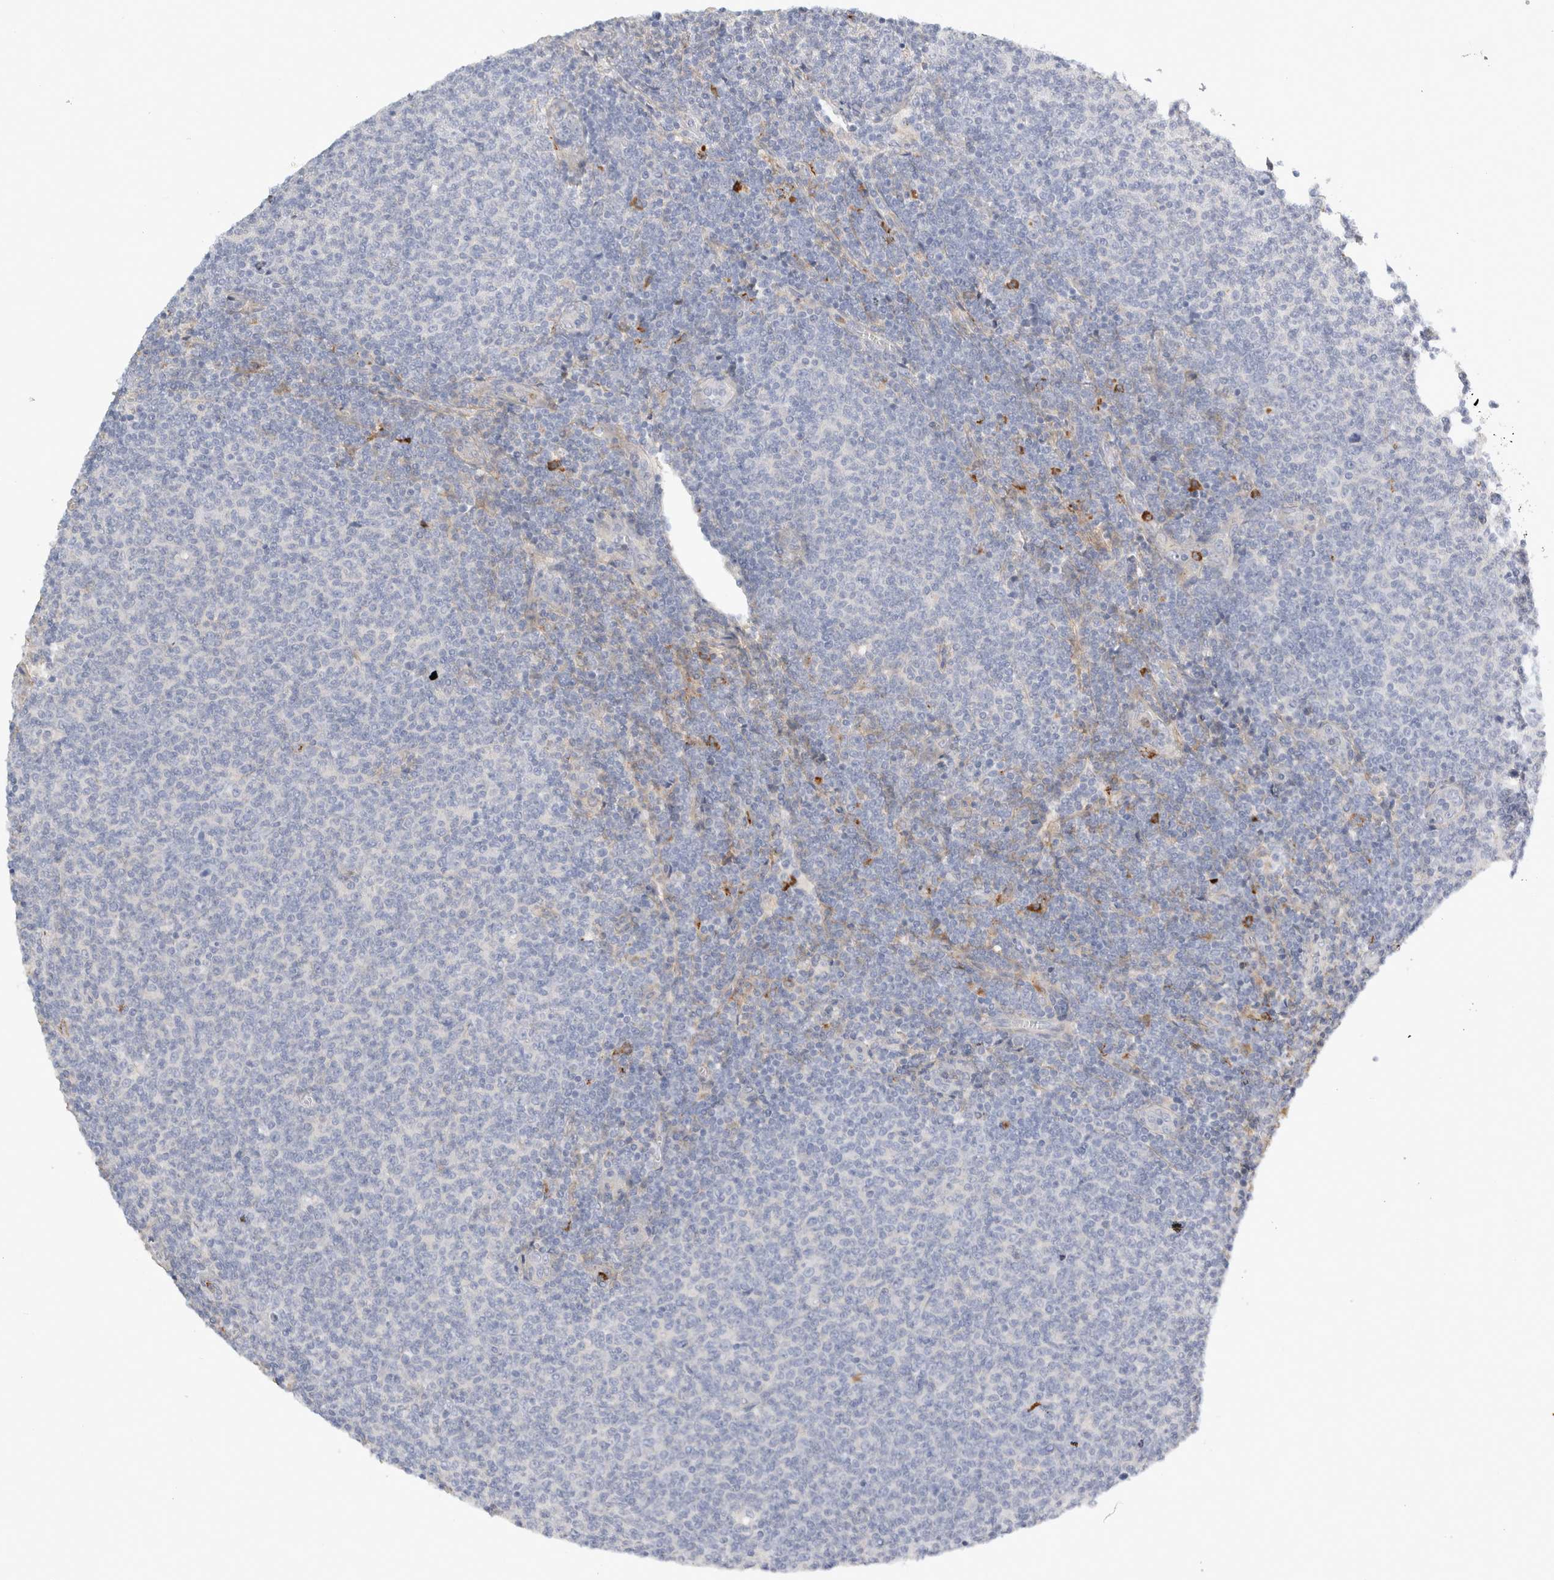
{"staining": {"intensity": "negative", "quantity": "none", "location": "none"}, "tissue": "lymphoma", "cell_type": "Tumor cells", "image_type": "cancer", "snomed": [{"axis": "morphology", "description": "Malignant lymphoma, non-Hodgkin's type, Low grade"}, {"axis": "topography", "description": "Lymph node"}], "caption": "The photomicrograph demonstrates no staining of tumor cells in malignant lymphoma, non-Hodgkin's type (low-grade).", "gene": "FGL2", "patient": {"sex": "male", "age": 66}}